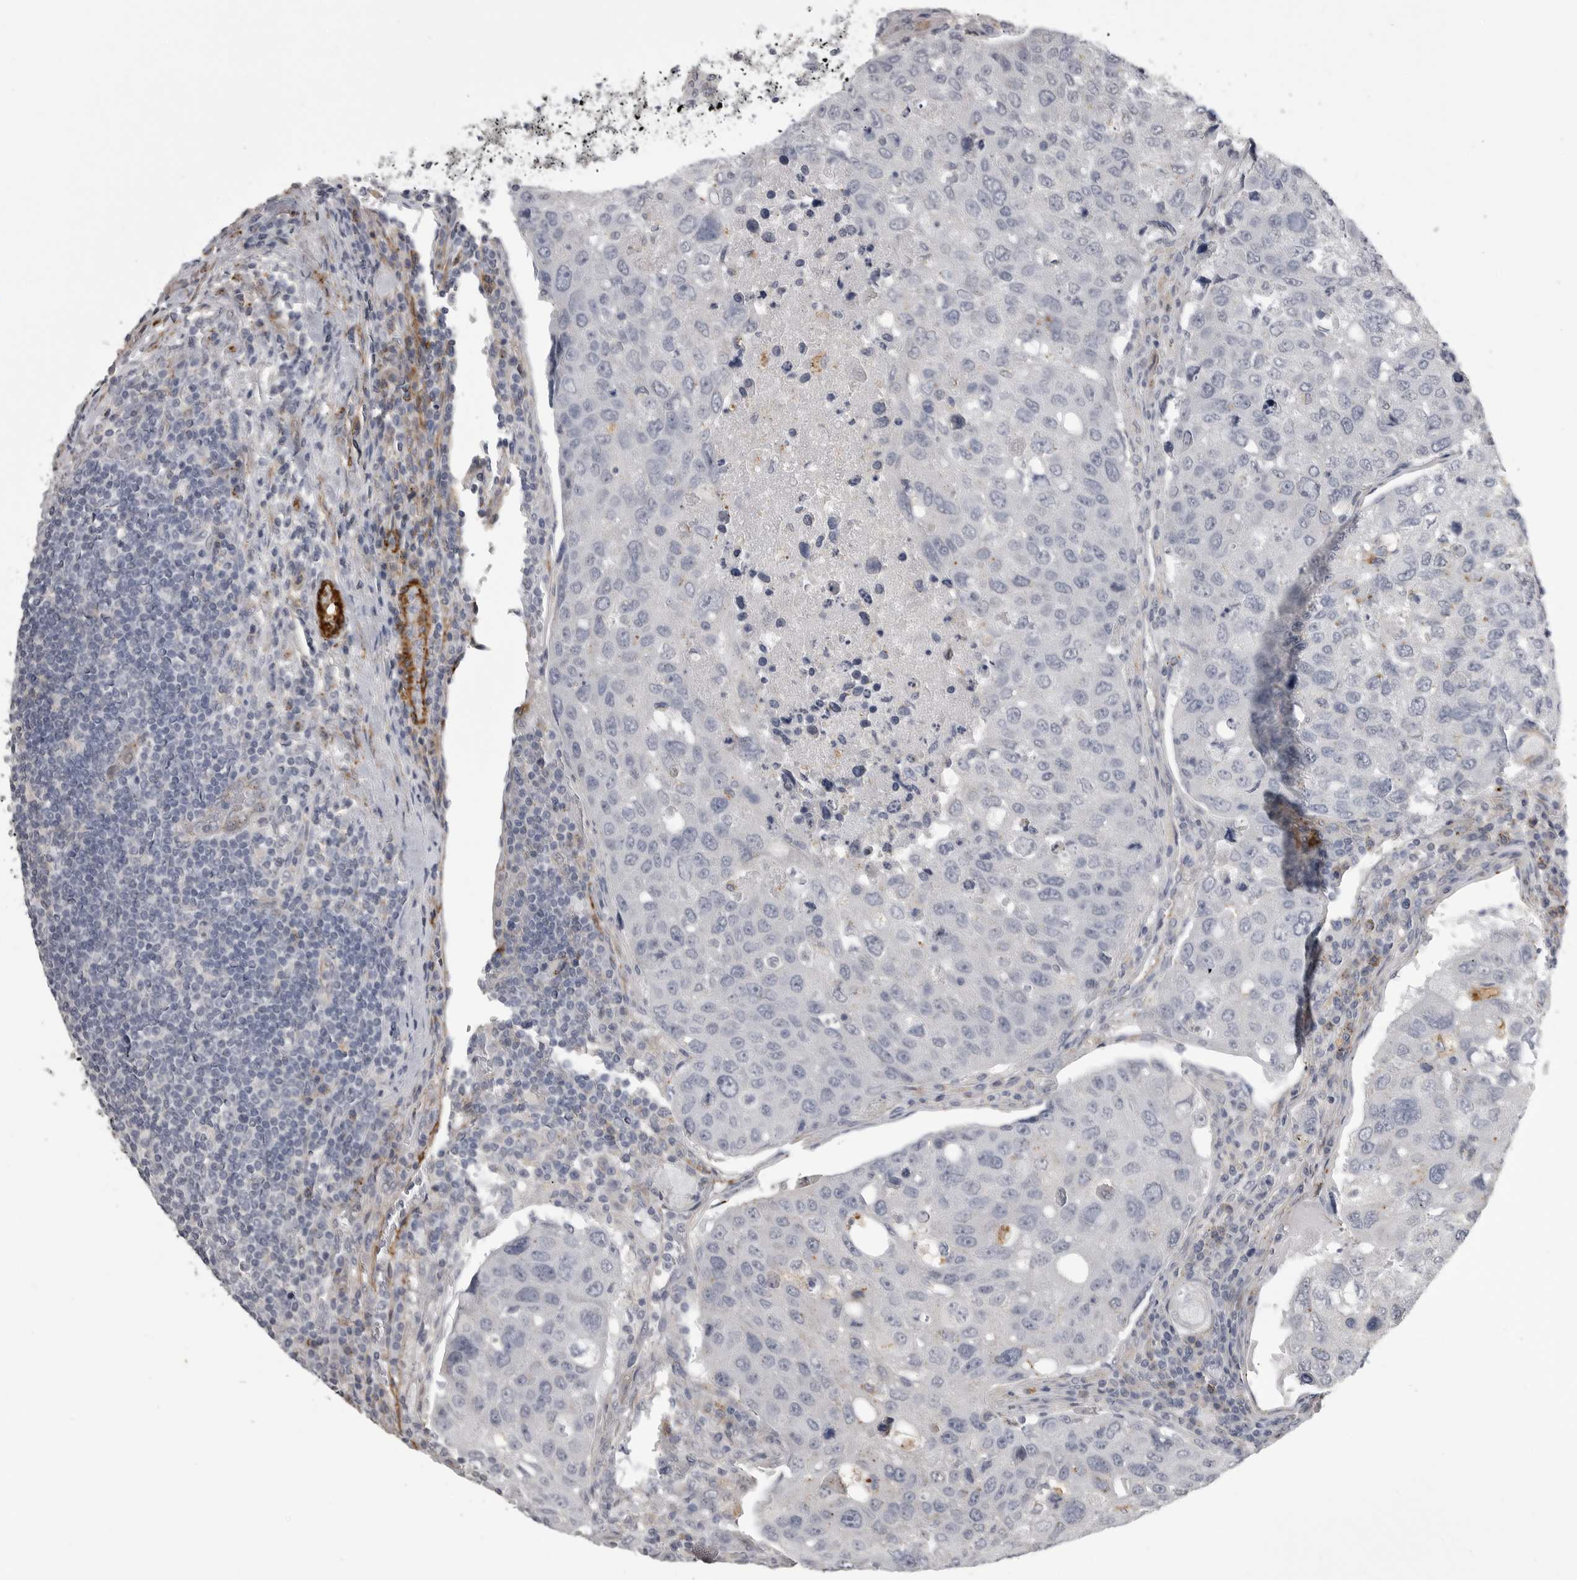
{"staining": {"intensity": "negative", "quantity": "none", "location": "none"}, "tissue": "urothelial cancer", "cell_type": "Tumor cells", "image_type": "cancer", "snomed": [{"axis": "morphology", "description": "Urothelial carcinoma, High grade"}, {"axis": "topography", "description": "Lymph node"}, {"axis": "topography", "description": "Urinary bladder"}], "caption": "The image reveals no staining of tumor cells in urothelial cancer.", "gene": "AOC3", "patient": {"sex": "male", "age": 51}}